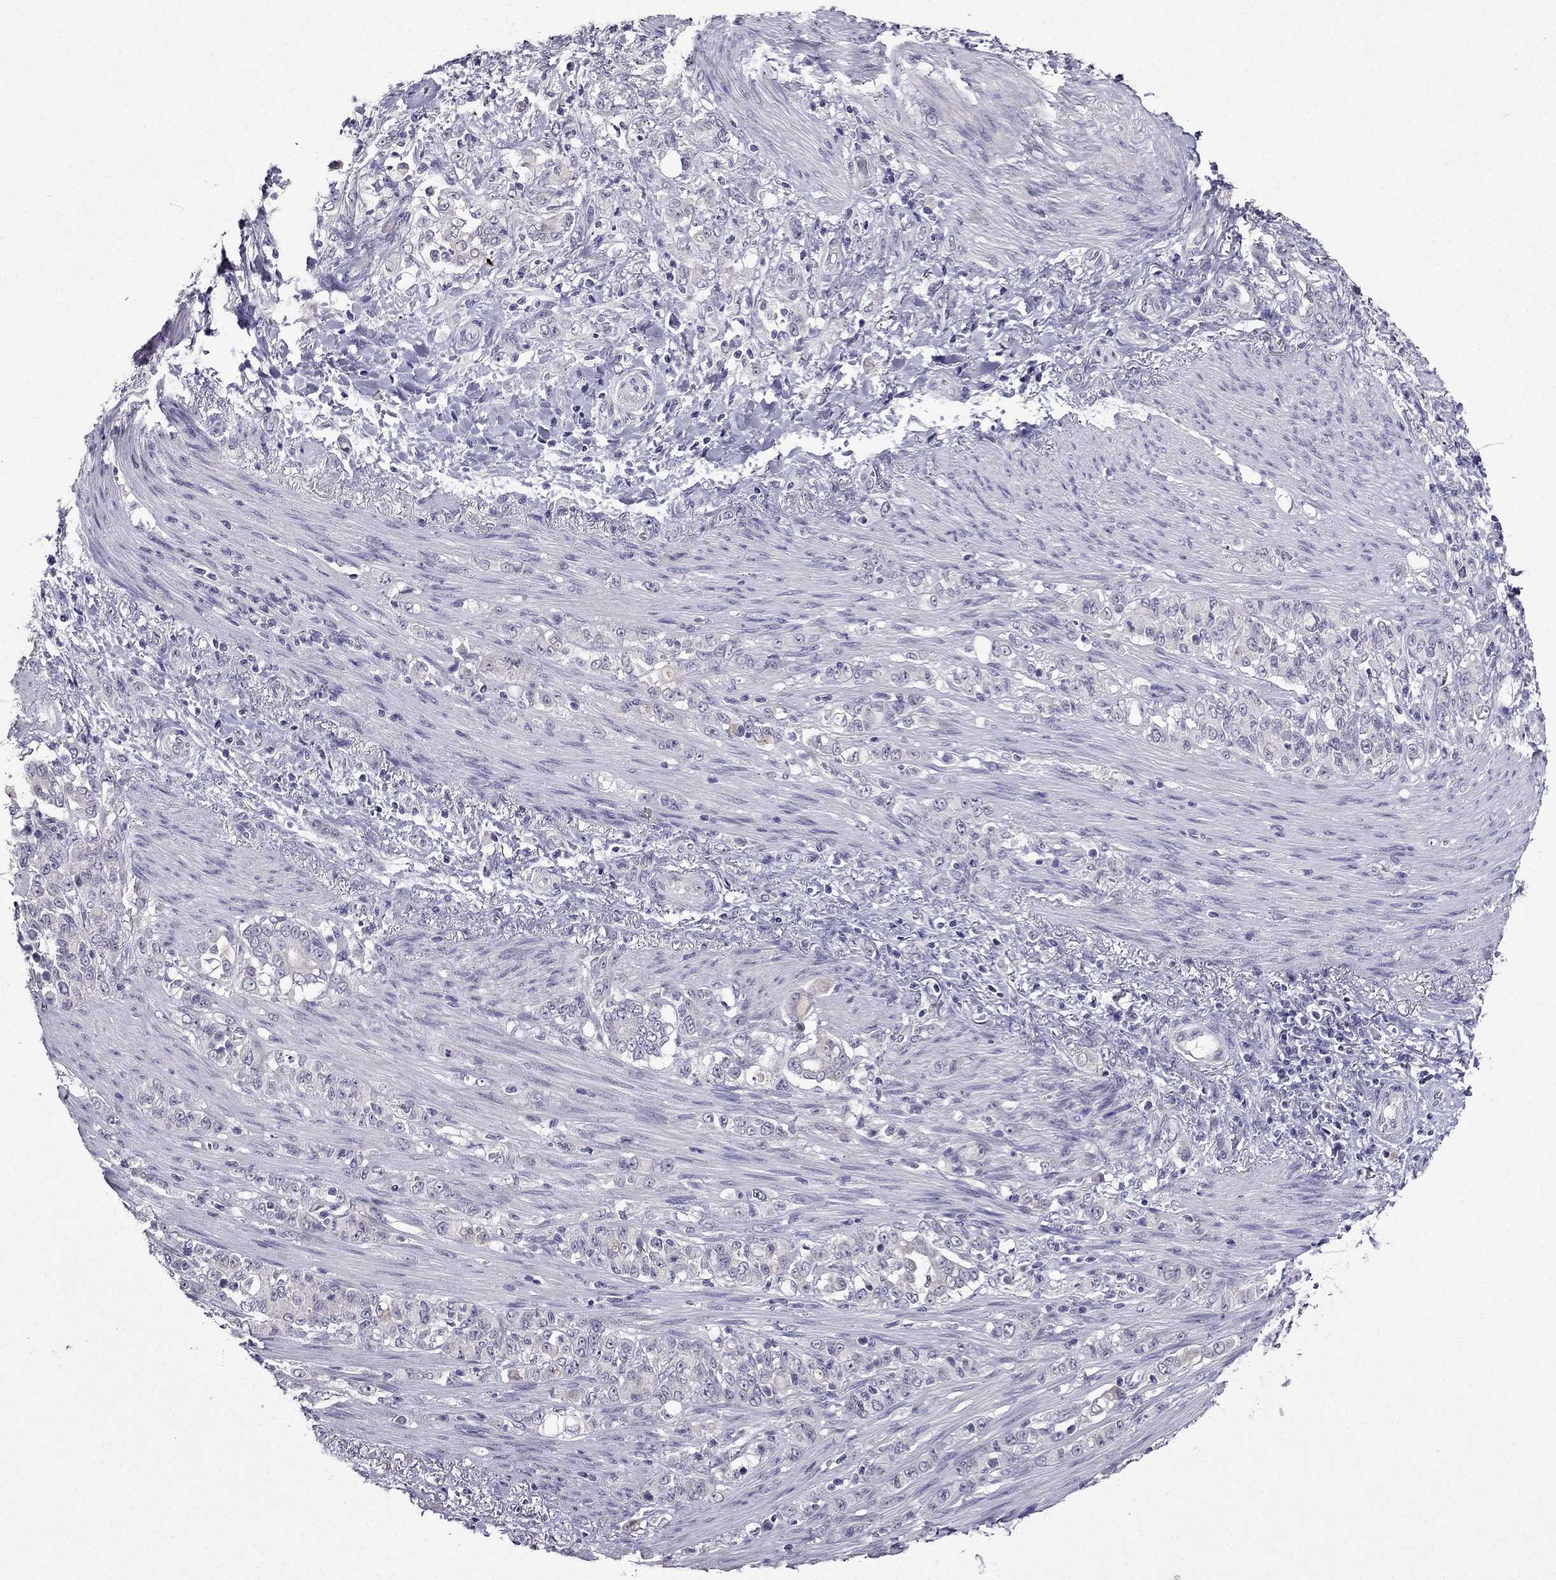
{"staining": {"intensity": "negative", "quantity": "none", "location": "none"}, "tissue": "stomach cancer", "cell_type": "Tumor cells", "image_type": "cancer", "snomed": [{"axis": "morphology", "description": "Adenocarcinoma, NOS"}, {"axis": "topography", "description": "Stomach"}], "caption": "This is an IHC micrograph of human adenocarcinoma (stomach). There is no expression in tumor cells.", "gene": "DUSP15", "patient": {"sex": "female", "age": 79}}